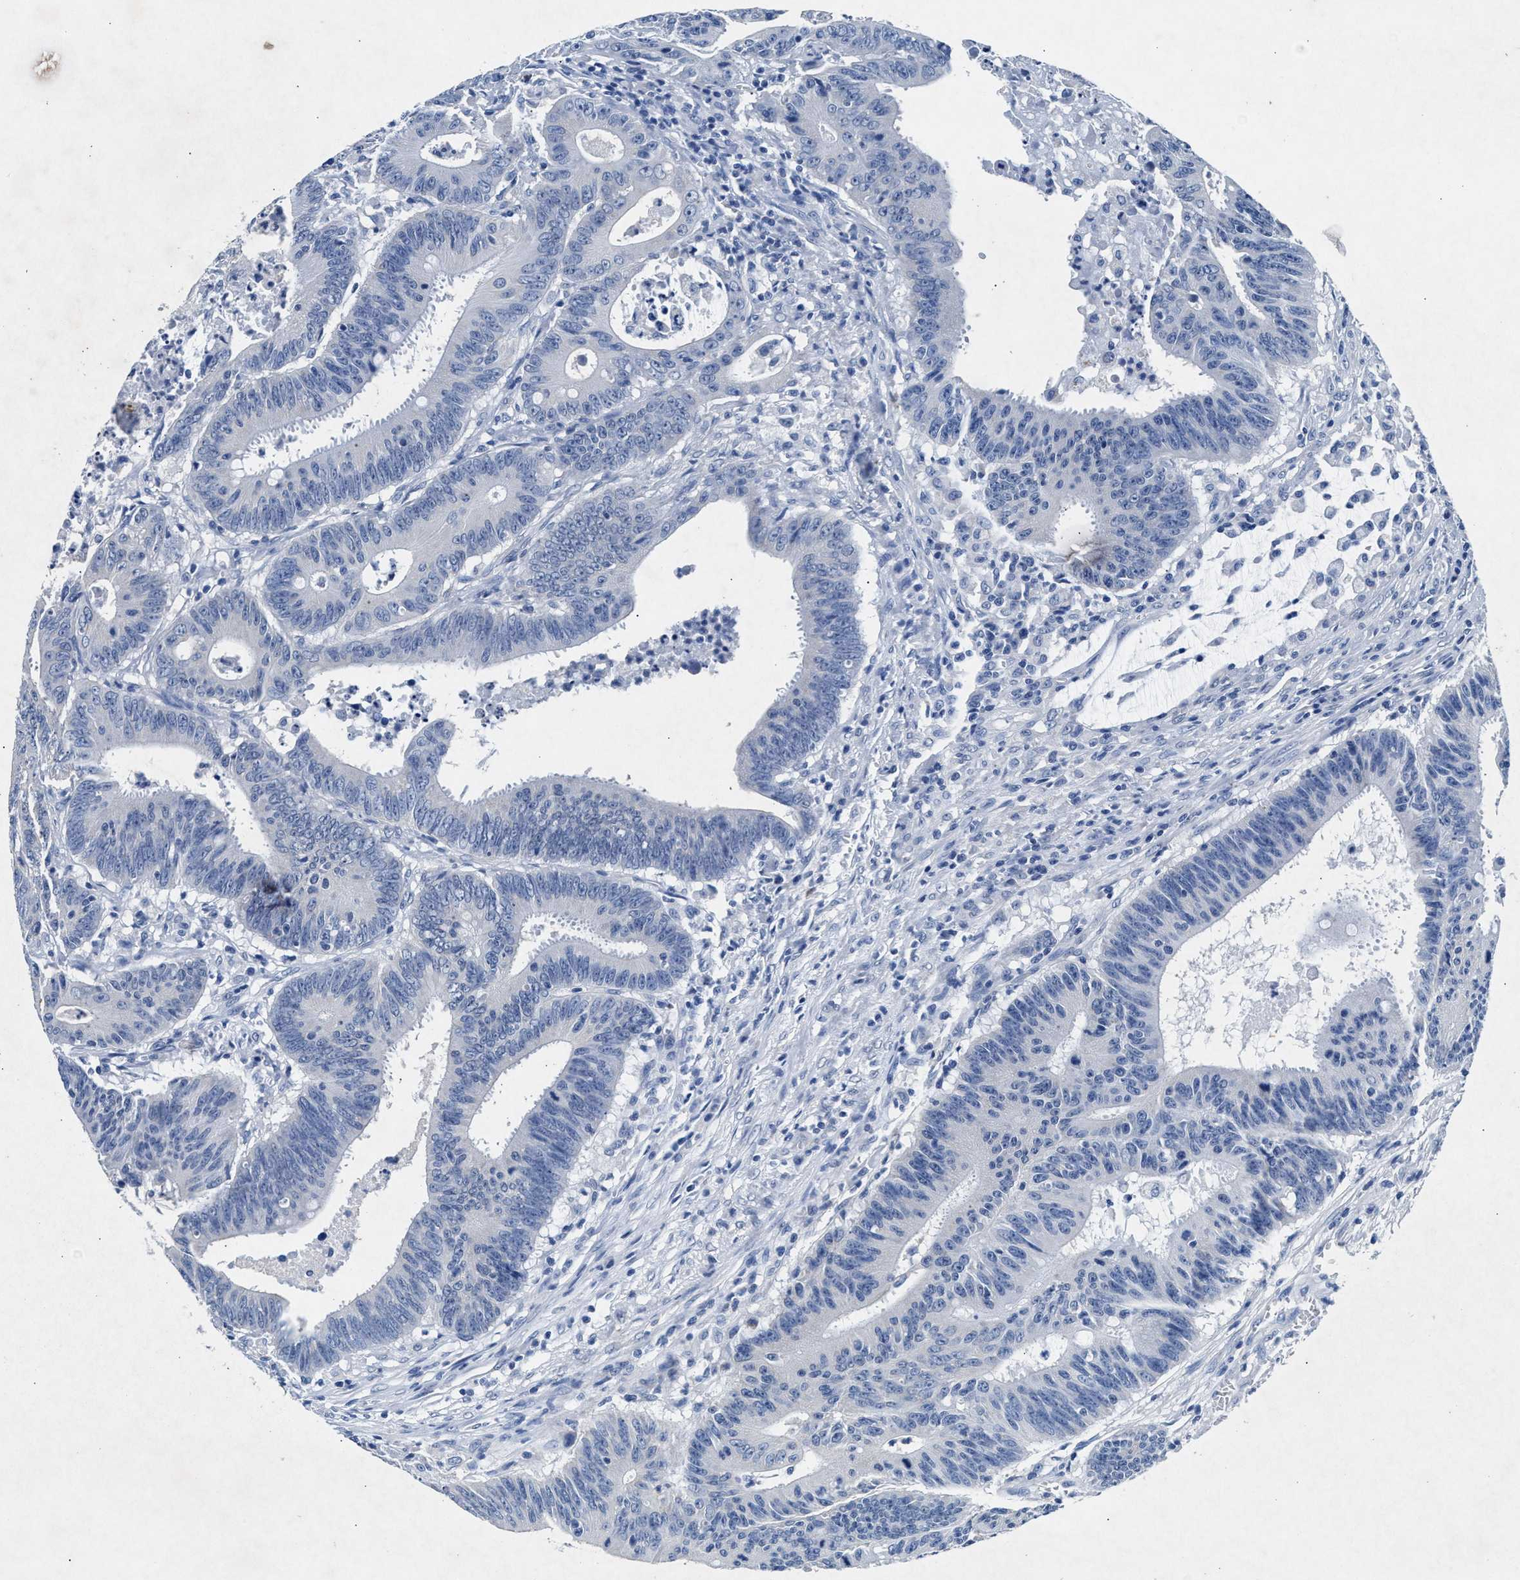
{"staining": {"intensity": "negative", "quantity": "none", "location": "none"}, "tissue": "colorectal cancer", "cell_type": "Tumor cells", "image_type": "cancer", "snomed": [{"axis": "morphology", "description": "Adenocarcinoma, NOS"}, {"axis": "topography", "description": "Colon"}], "caption": "This is an immunohistochemistry micrograph of colorectal cancer. There is no staining in tumor cells.", "gene": "MAP6", "patient": {"sex": "male", "age": 45}}